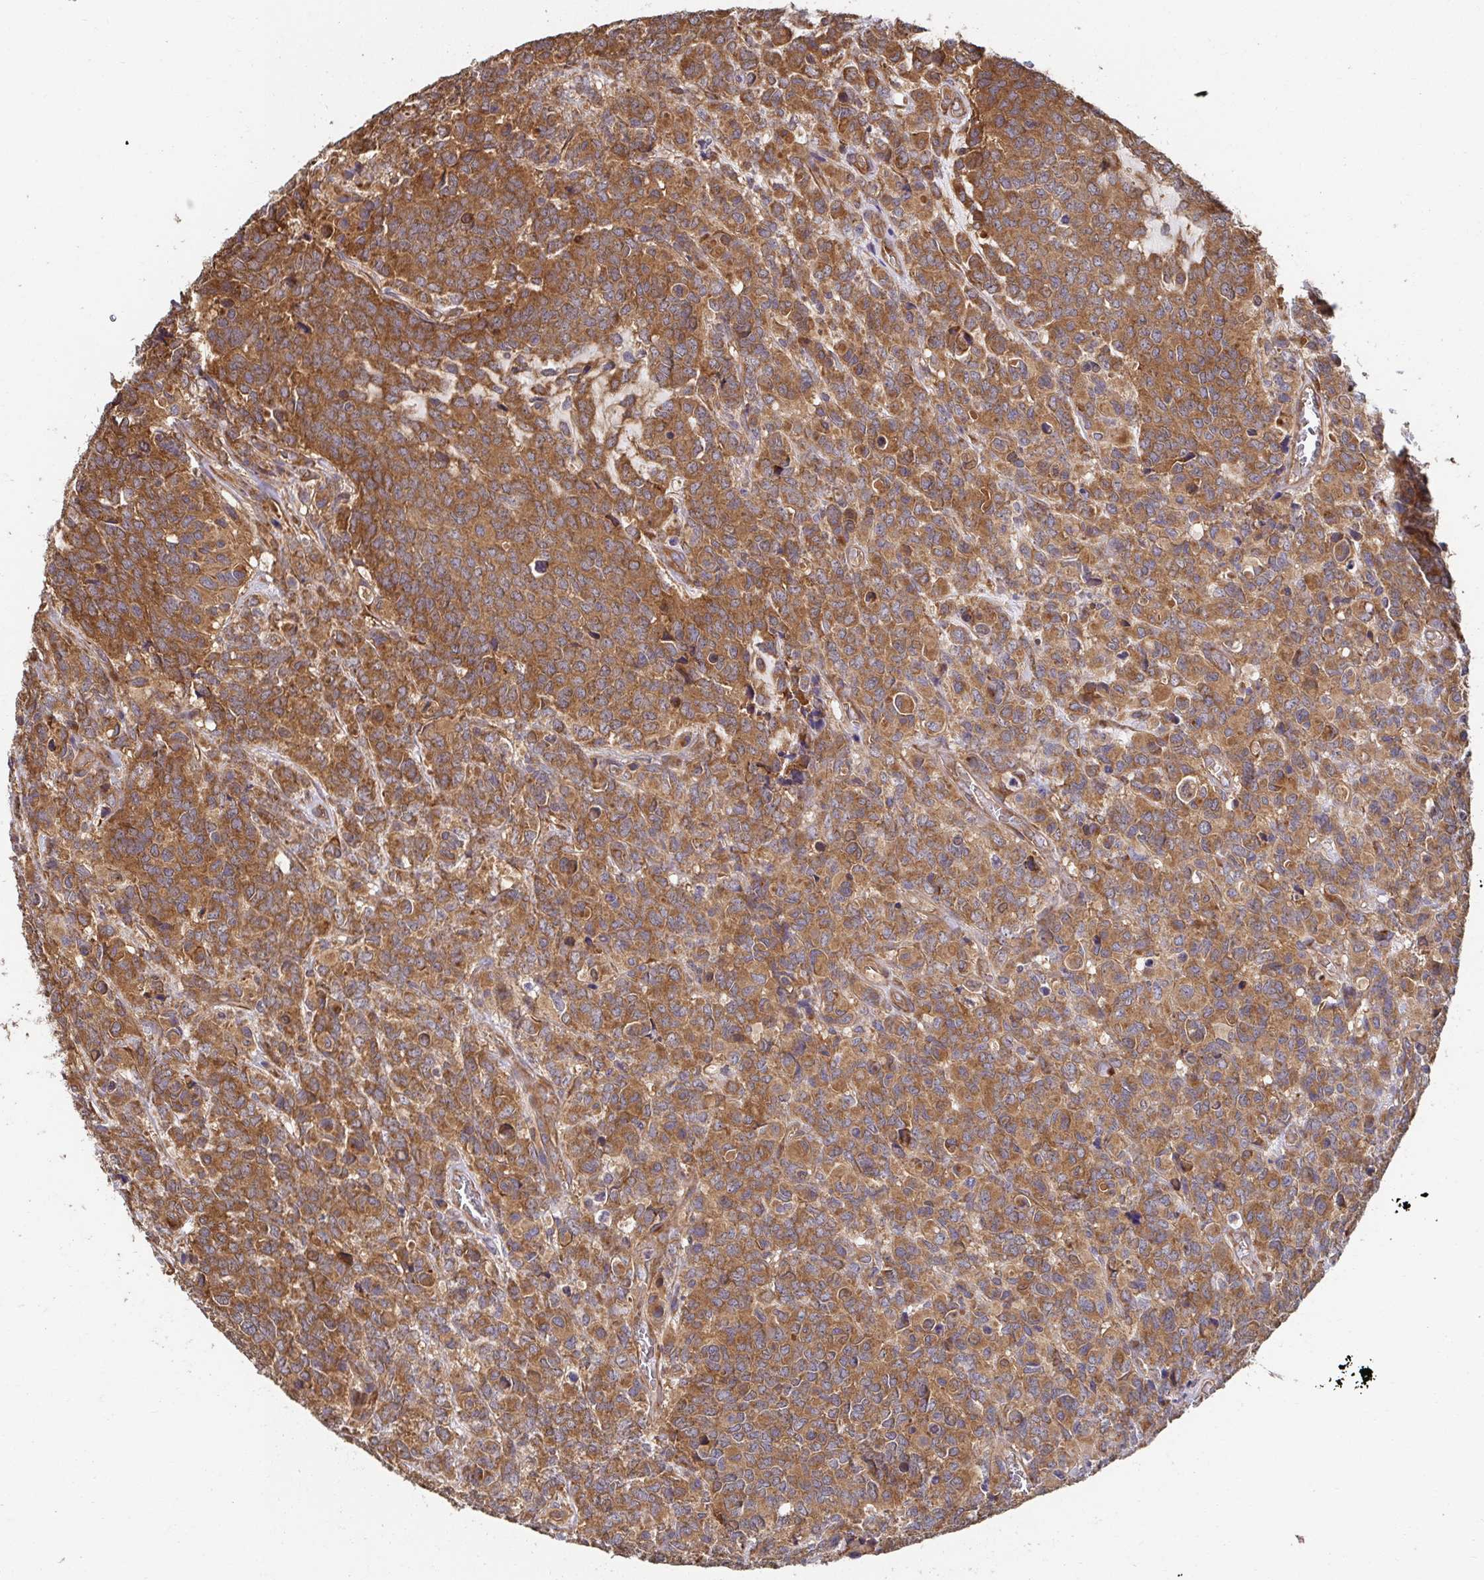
{"staining": {"intensity": "moderate", "quantity": ">75%", "location": "cytoplasmic/membranous"}, "tissue": "glioma", "cell_type": "Tumor cells", "image_type": "cancer", "snomed": [{"axis": "morphology", "description": "Glioma, malignant, High grade"}, {"axis": "topography", "description": "Brain"}], "caption": "Human glioma stained with a brown dye reveals moderate cytoplasmic/membranous positive staining in about >75% of tumor cells.", "gene": "APBB1", "patient": {"sex": "male", "age": 39}}